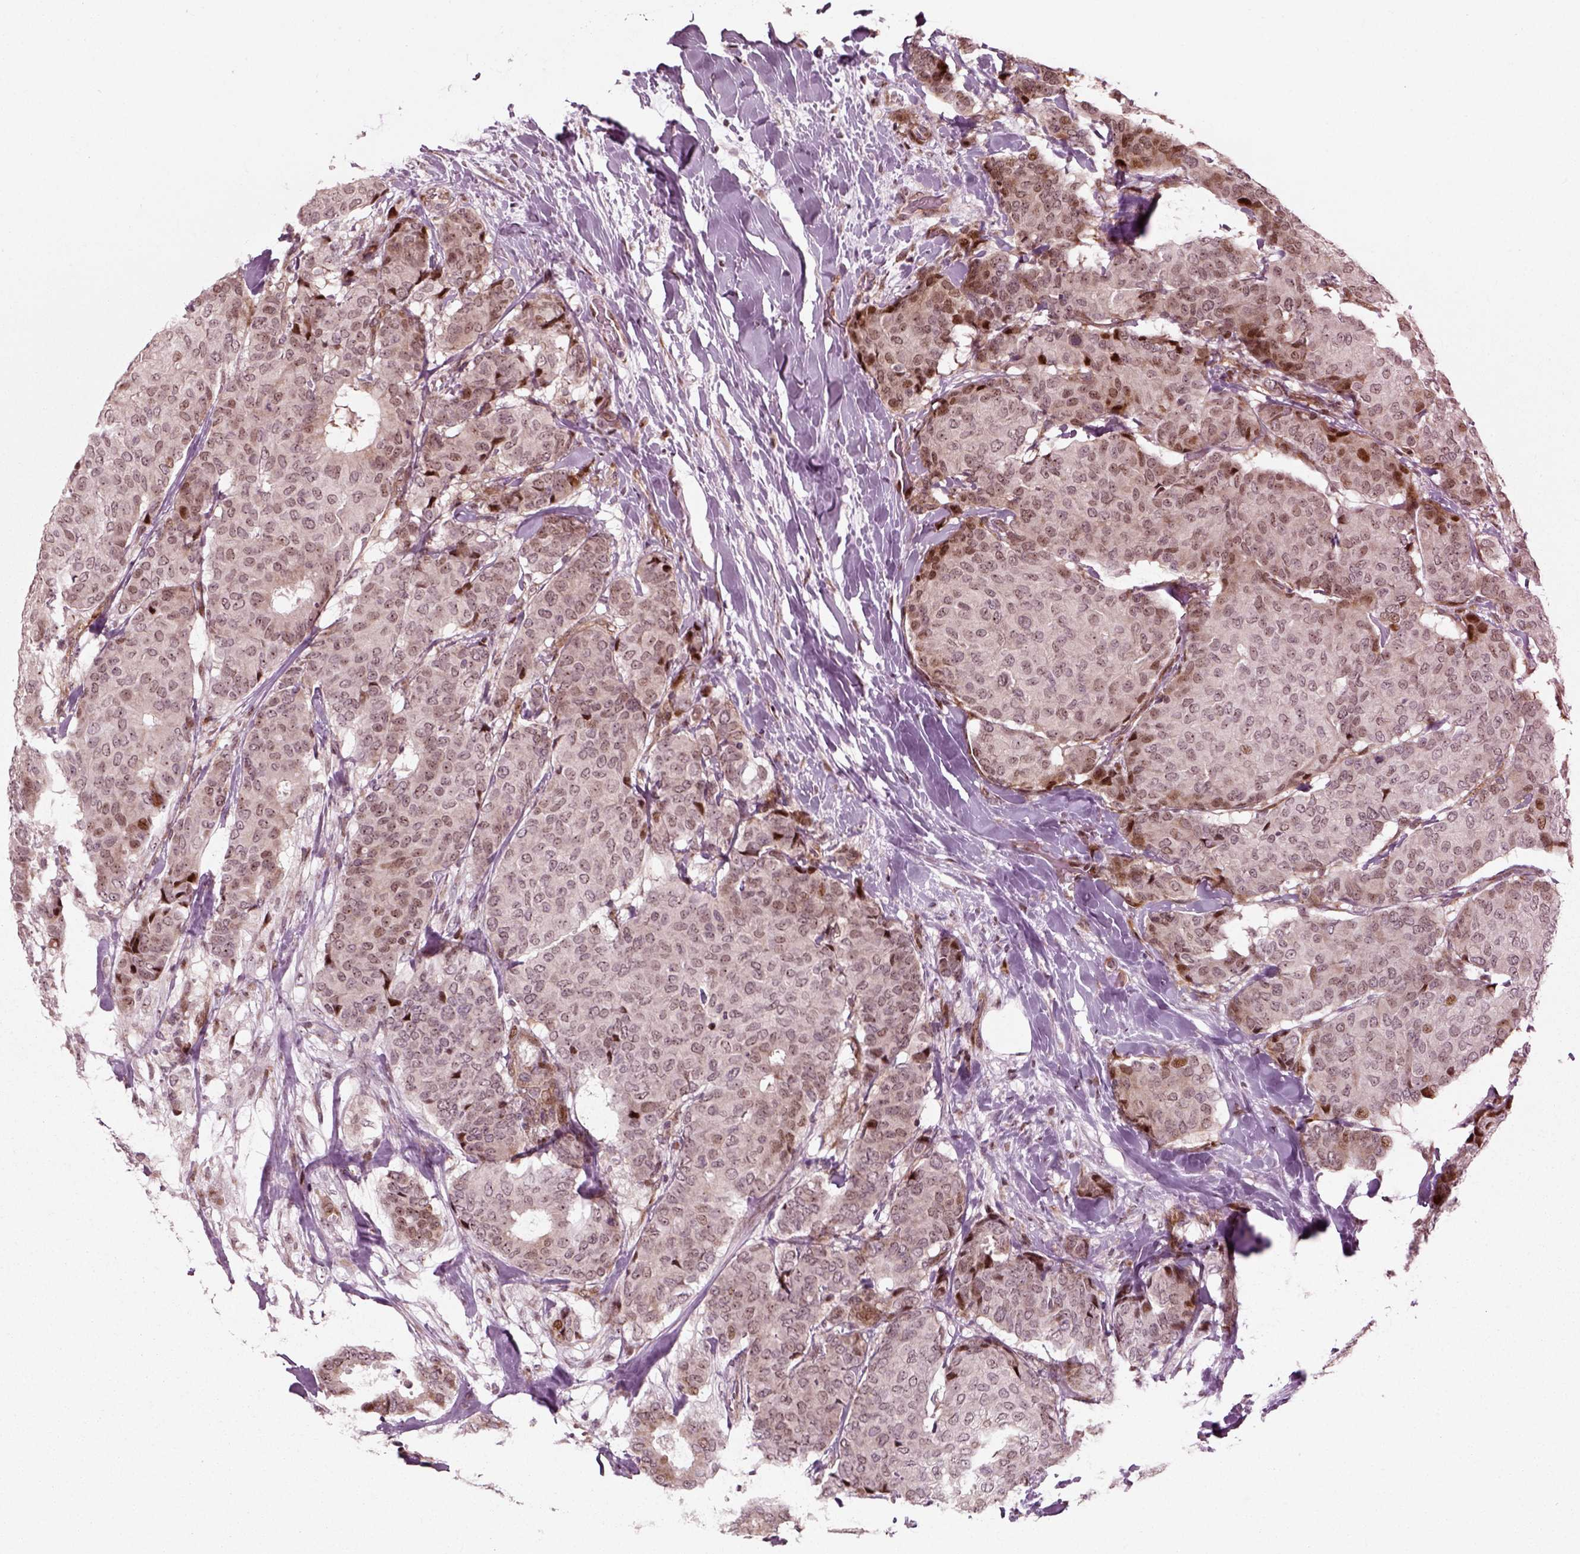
{"staining": {"intensity": "moderate", "quantity": "<25%", "location": "nuclear"}, "tissue": "breast cancer", "cell_type": "Tumor cells", "image_type": "cancer", "snomed": [{"axis": "morphology", "description": "Duct carcinoma"}, {"axis": "topography", "description": "Breast"}], "caption": "Immunohistochemical staining of breast cancer (intraductal carcinoma) displays moderate nuclear protein expression in about <25% of tumor cells.", "gene": "CDC14A", "patient": {"sex": "female", "age": 75}}